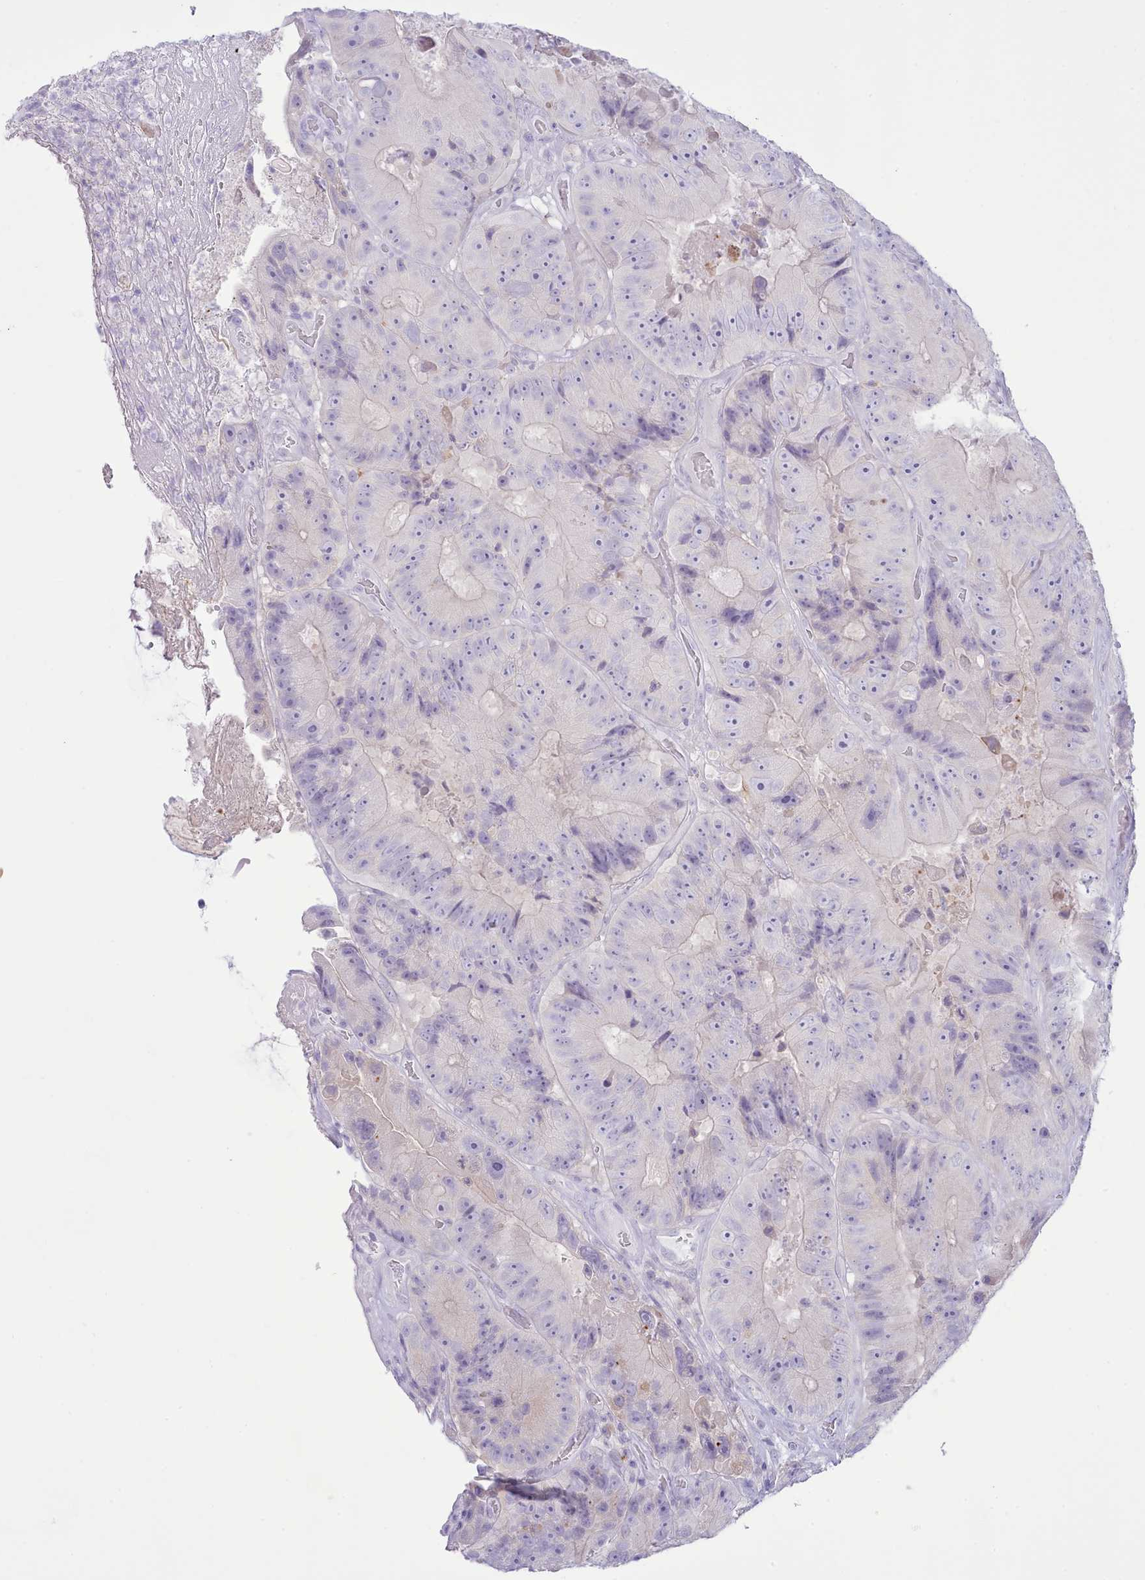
{"staining": {"intensity": "negative", "quantity": "none", "location": "none"}, "tissue": "colorectal cancer", "cell_type": "Tumor cells", "image_type": "cancer", "snomed": [{"axis": "morphology", "description": "Adenocarcinoma, NOS"}, {"axis": "topography", "description": "Colon"}], "caption": "Tumor cells are negative for brown protein staining in colorectal adenocarcinoma.", "gene": "MDFI", "patient": {"sex": "female", "age": 86}}